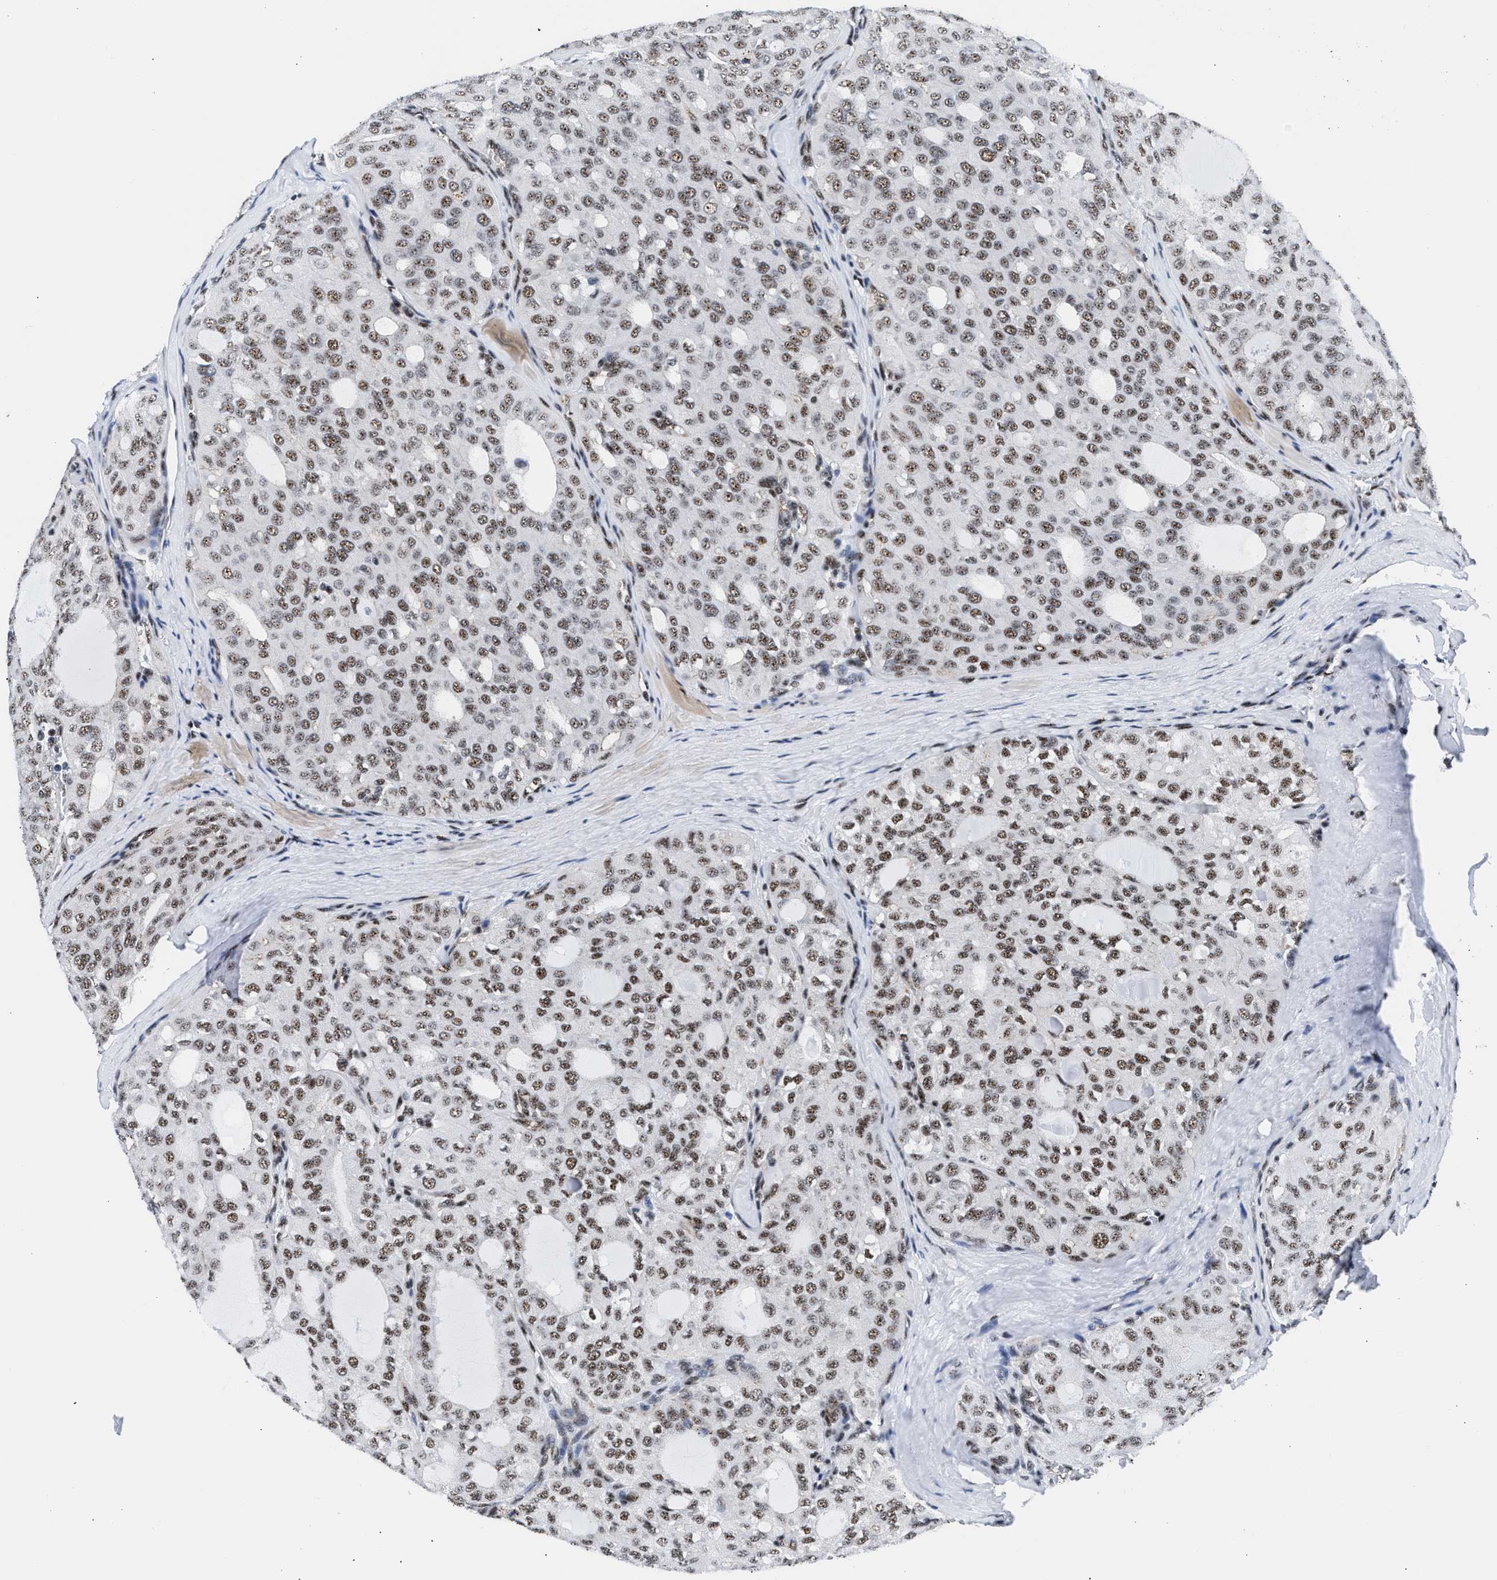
{"staining": {"intensity": "moderate", "quantity": ">75%", "location": "nuclear"}, "tissue": "thyroid cancer", "cell_type": "Tumor cells", "image_type": "cancer", "snomed": [{"axis": "morphology", "description": "Follicular adenoma carcinoma, NOS"}, {"axis": "topography", "description": "Thyroid gland"}], "caption": "Brown immunohistochemical staining in human thyroid cancer (follicular adenoma carcinoma) exhibits moderate nuclear positivity in about >75% of tumor cells.", "gene": "RBM8A", "patient": {"sex": "male", "age": 75}}